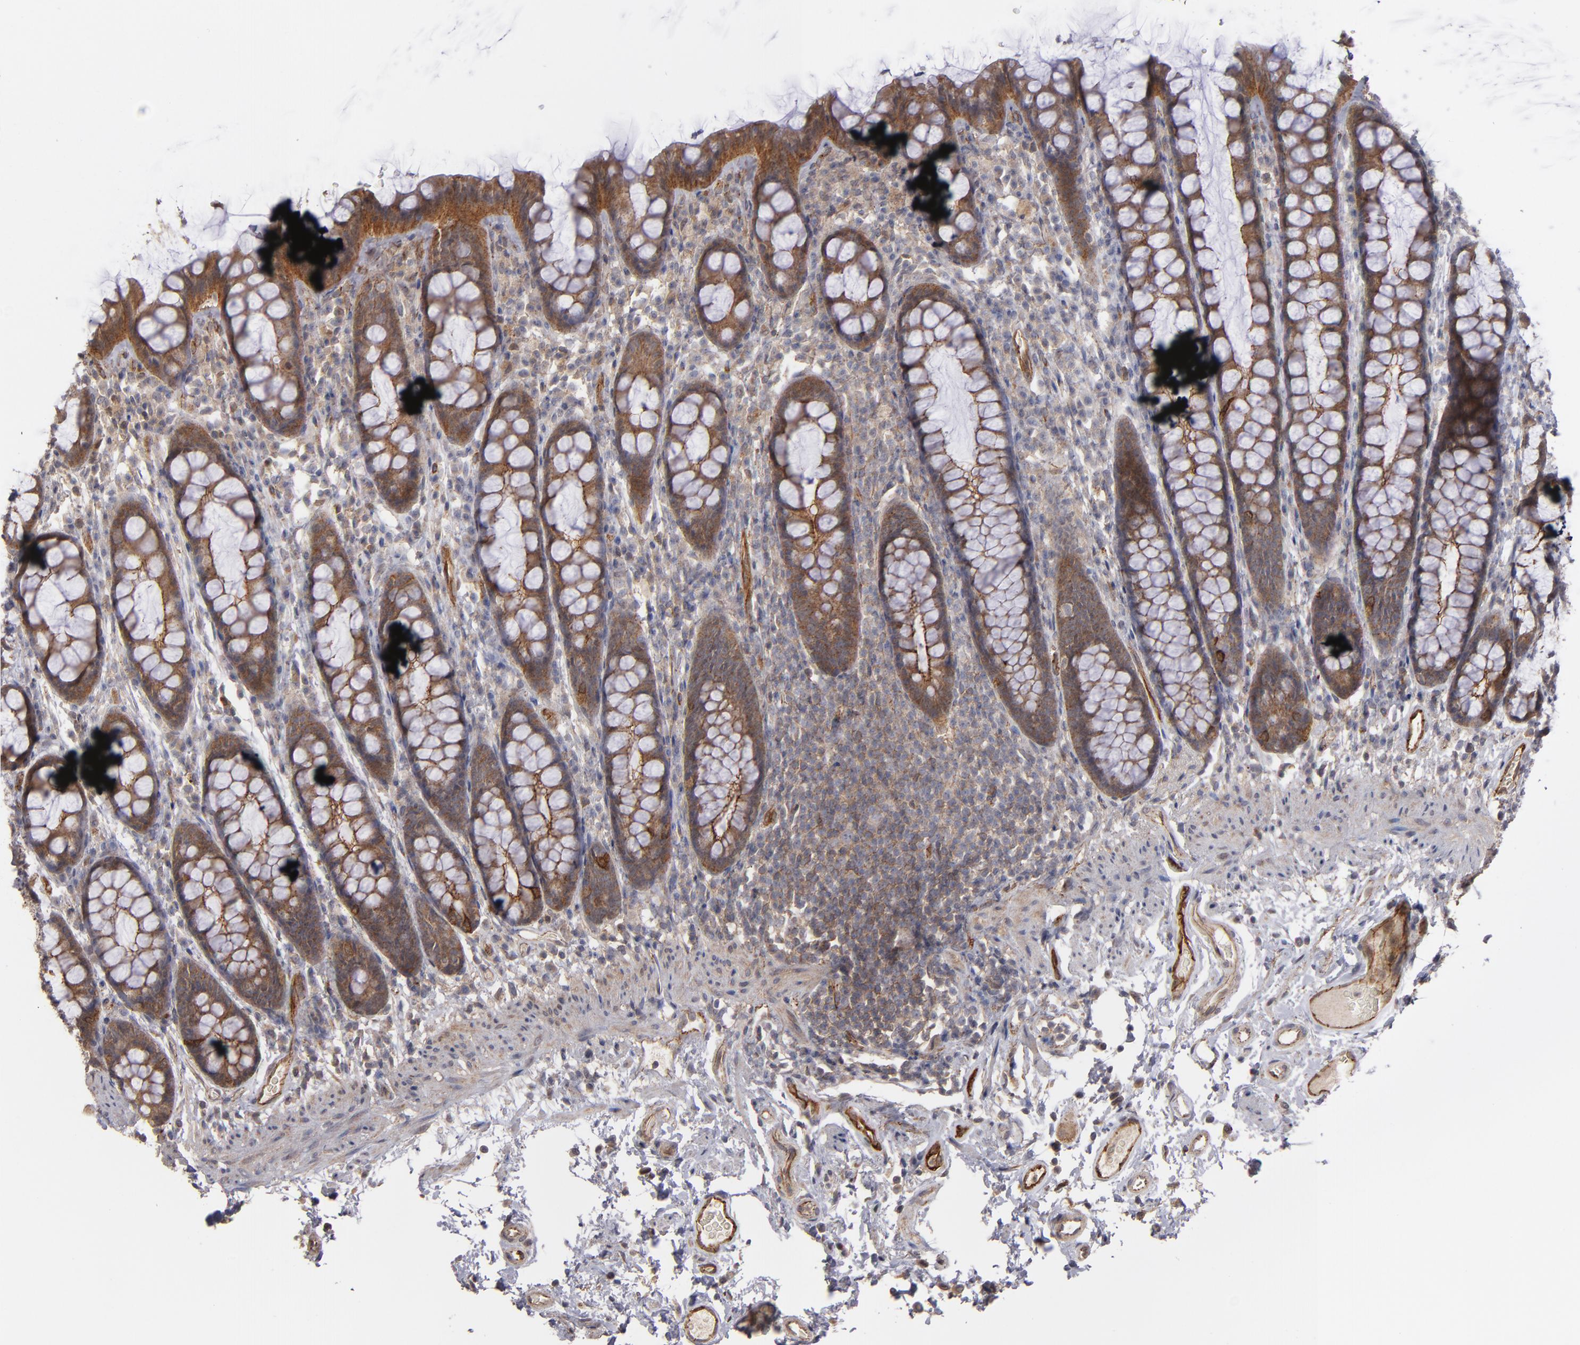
{"staining": {"intensity": "moderate", "quantity": ">75%", "location": "cytoplasmic/membranous"}, "tissue": "rectum", "cell_type": "Glandular cells", "image_type": "normal", "snomed": [{"axis": "morphology", "description": "Normal tissue, NOS"}, {"axis": "topography", "description": "Rectum"}], "caption": "Immunohistochemical staining of unremarkable rectum exhibits >75% levels of moderate cytoplasmic/membranous protein staining in about >75% of glandular cells.", "gene": "TJP1", "patient": {"sex": "male", "age": 92}}